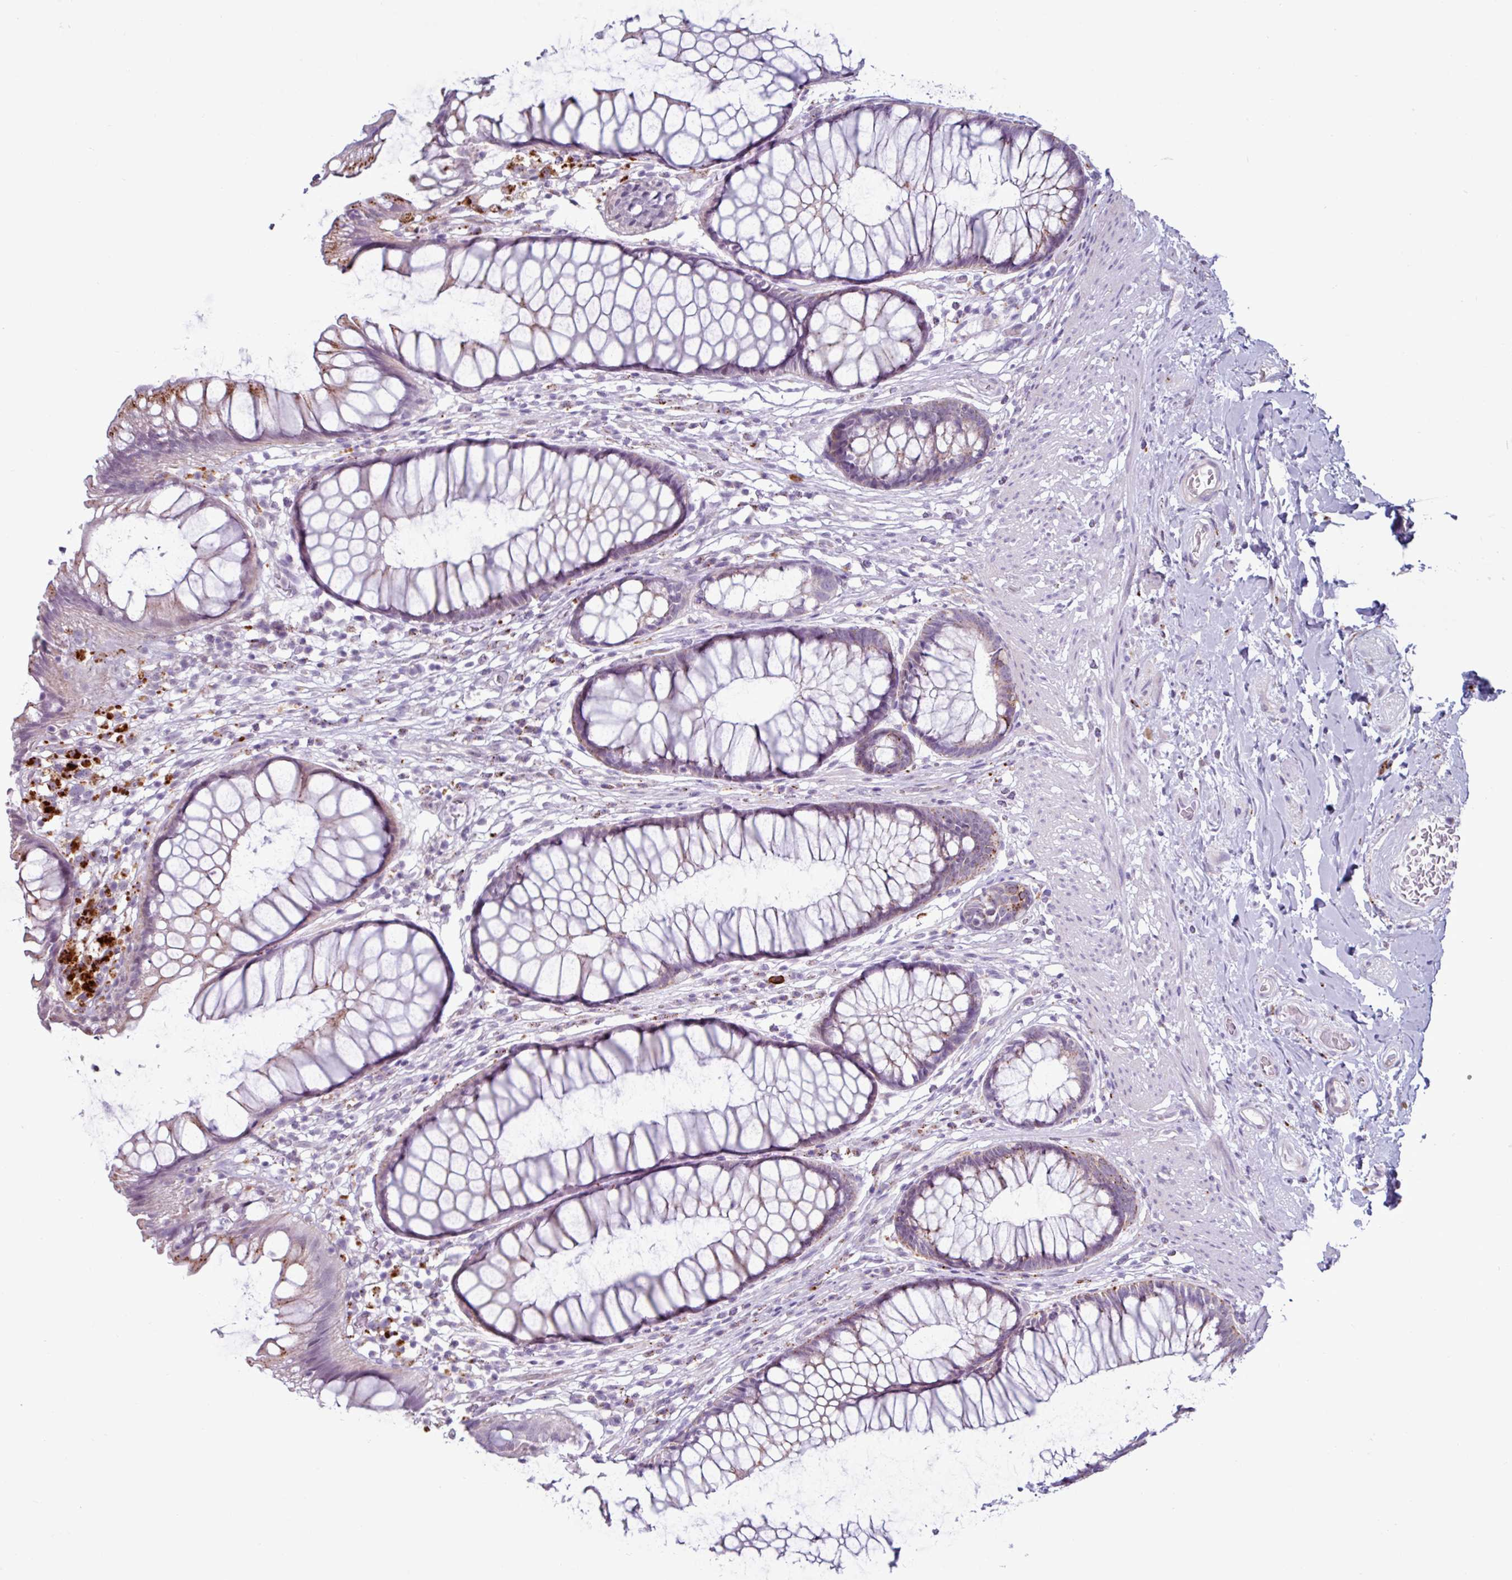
{"staining": {"intensity": "moderate", "quantity": "25%-75%", "location": "cytoplasmic/membranous"}, "tissue": "rectum", "cell_type": "Glandular cells", "image_type": "normal", "snomed": [{"axis": "morphology", "description": "Normal tissue, NOS"}, {"axis": "topography", "description": "Smooth muscle"}, {"axis": "topography", "description": "Rectum"}], "caption": "Human rectum stained for a protein (brown) reveals moderate cytoplasmic/membranous positive staining in about 25%-75% of glandular cells.", "gene": "AMIGO2", "patient": {"sex": "male", "age": 53}}